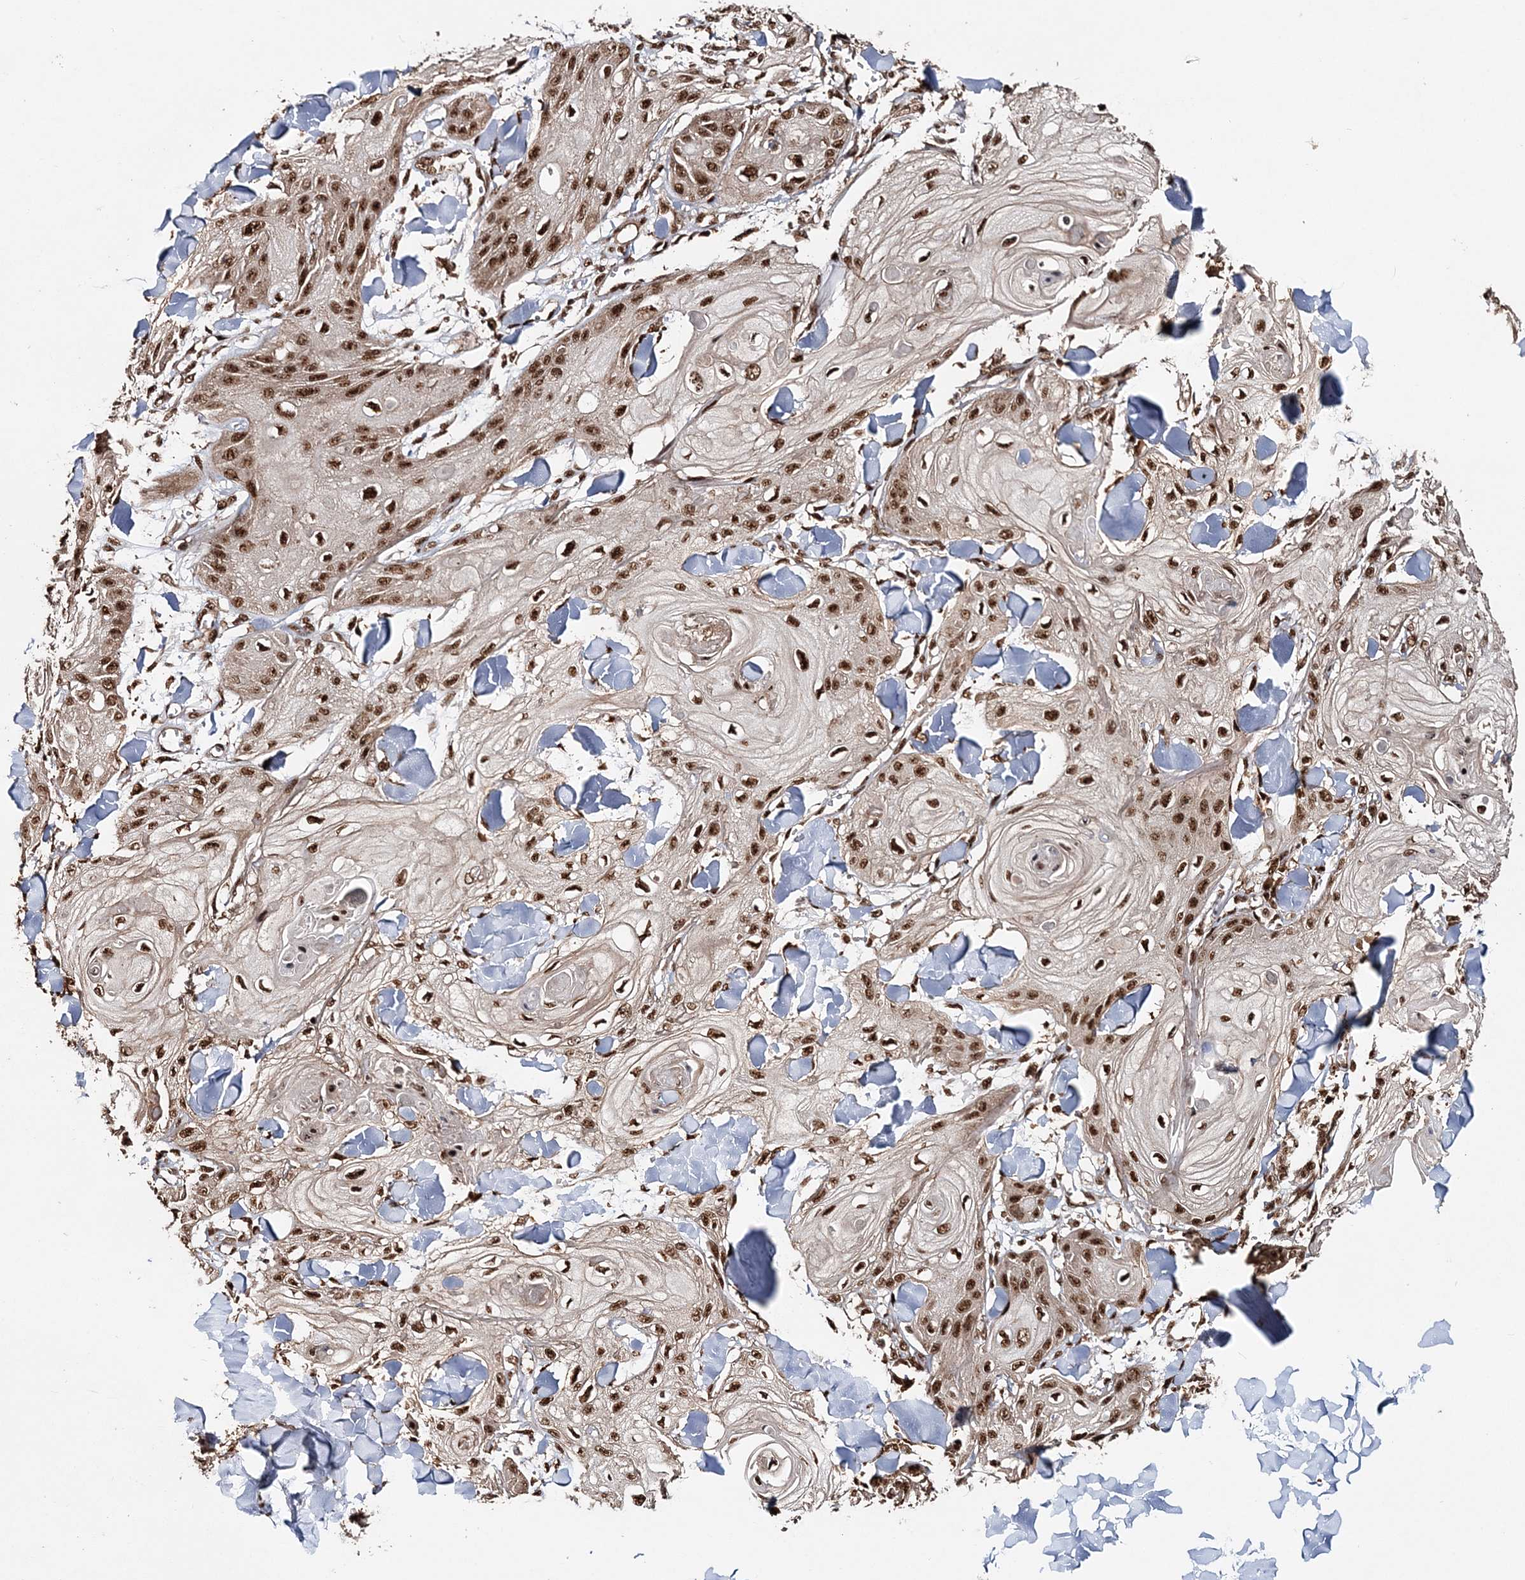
{"staining": {"intensity": "strong", "quantity": ">75%", "location": "nuclear"}, "tissue": "skin cancer", "cell_type": "Tumor cells", "image_type": "cancer", "snomed": [{"axis": "morphology", "description": "Squamous cell carcinoma, NOS"}, {"axis": "topography", "description": "Skin"}], "caption": "A brown stain highlights strong nuclear positivity of a protein in skin cancer (squamous cell carcinoma) tumor cells.", "gene": "EXOSC8", "patient": {"sex": "male", "age": 74}}